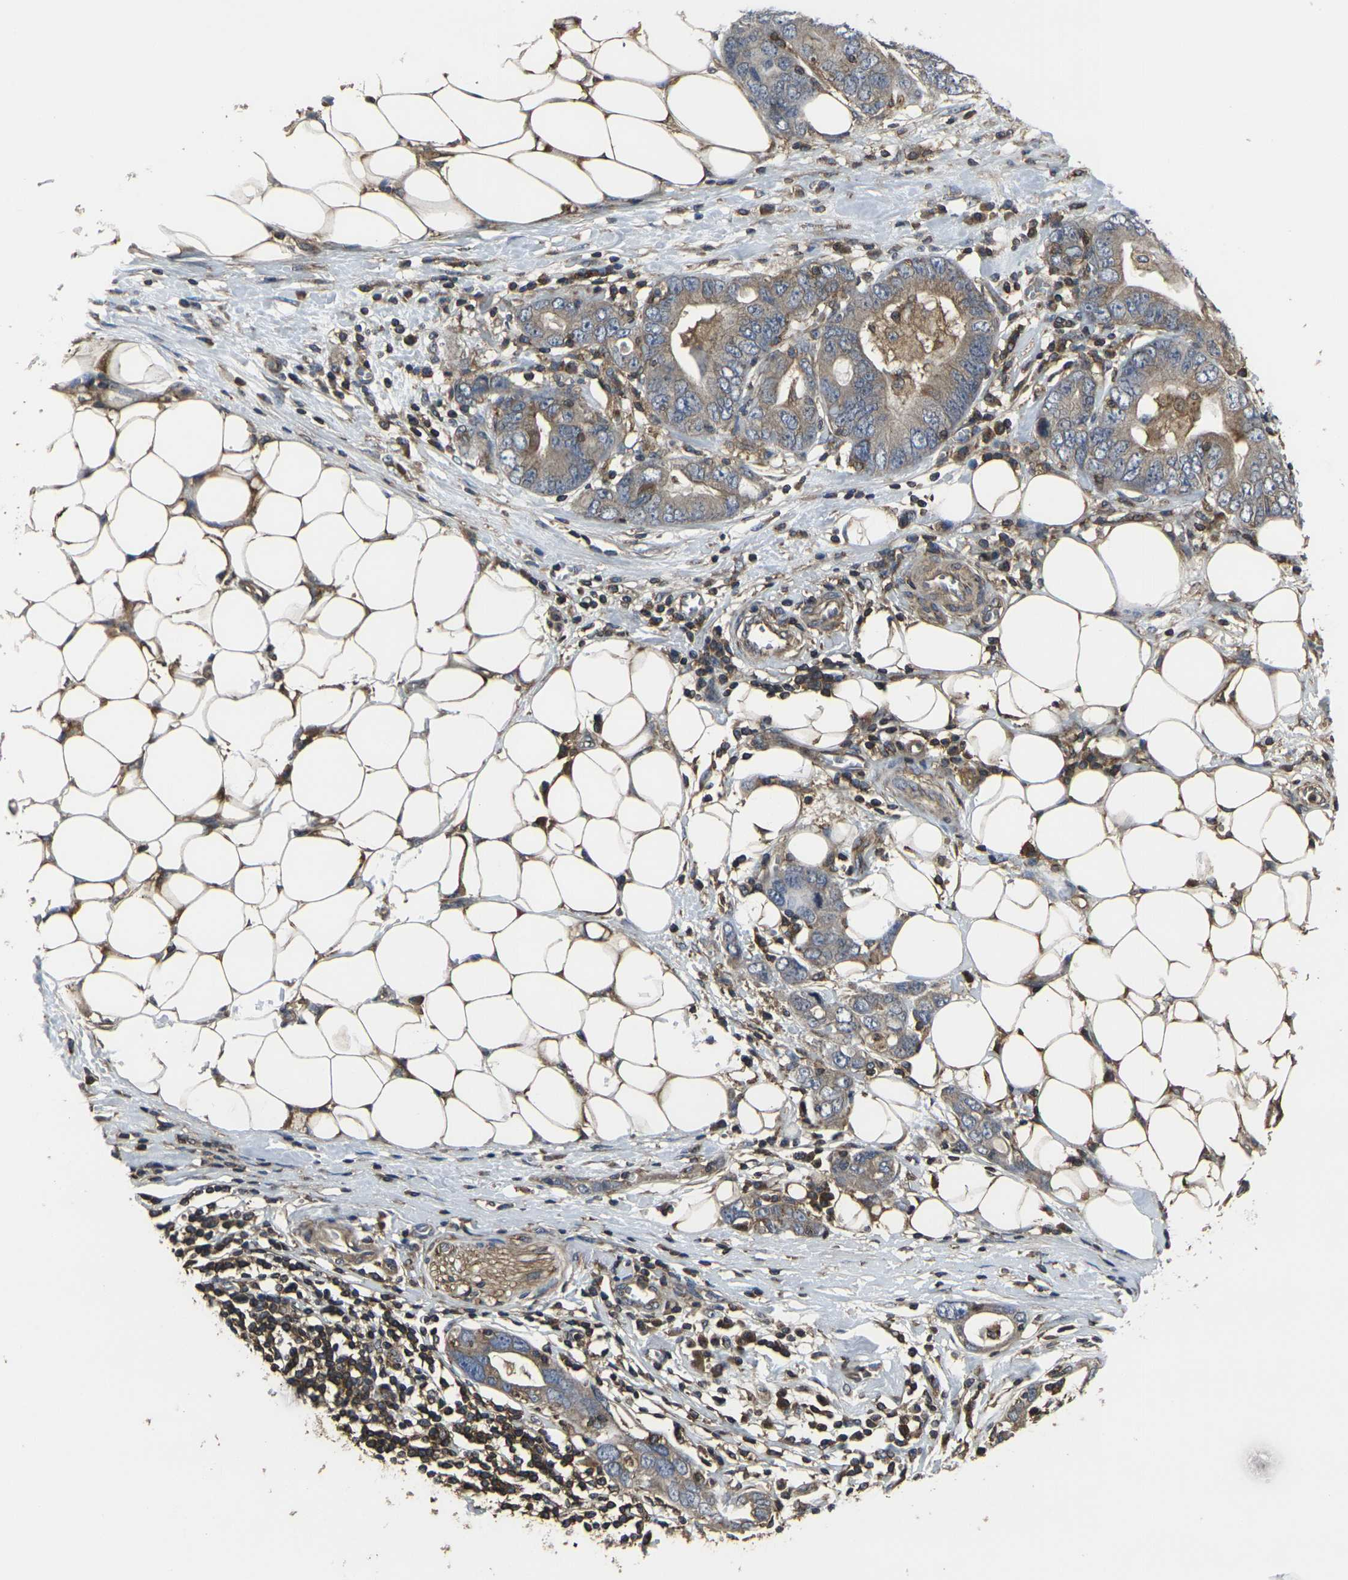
{"staining": {"intensity": "weak", "quantity": ">75%", "location": "cytoplasmic/membranous"}, "tissue": "stomach cancer", "cell_type": "Tumor cells", "image_type": "cancer", "snomed": [{"axis": "morphology", "description": "Adenocarcinoma, NOS"}, {"axis": "topography", "description": "Stomach, lower"}], "caption": "Weak cytoplasmic/membranous protein expression is appreciated in about >75% of tumor cells in adenocarcinoma (stomach). The staining was performed using DAB, with brown indicating positive protein expression. Nuclei are stained blue with hematoxylin.", "gene": "PRKACB", "patient": {"sex": "female", "age": 93}}